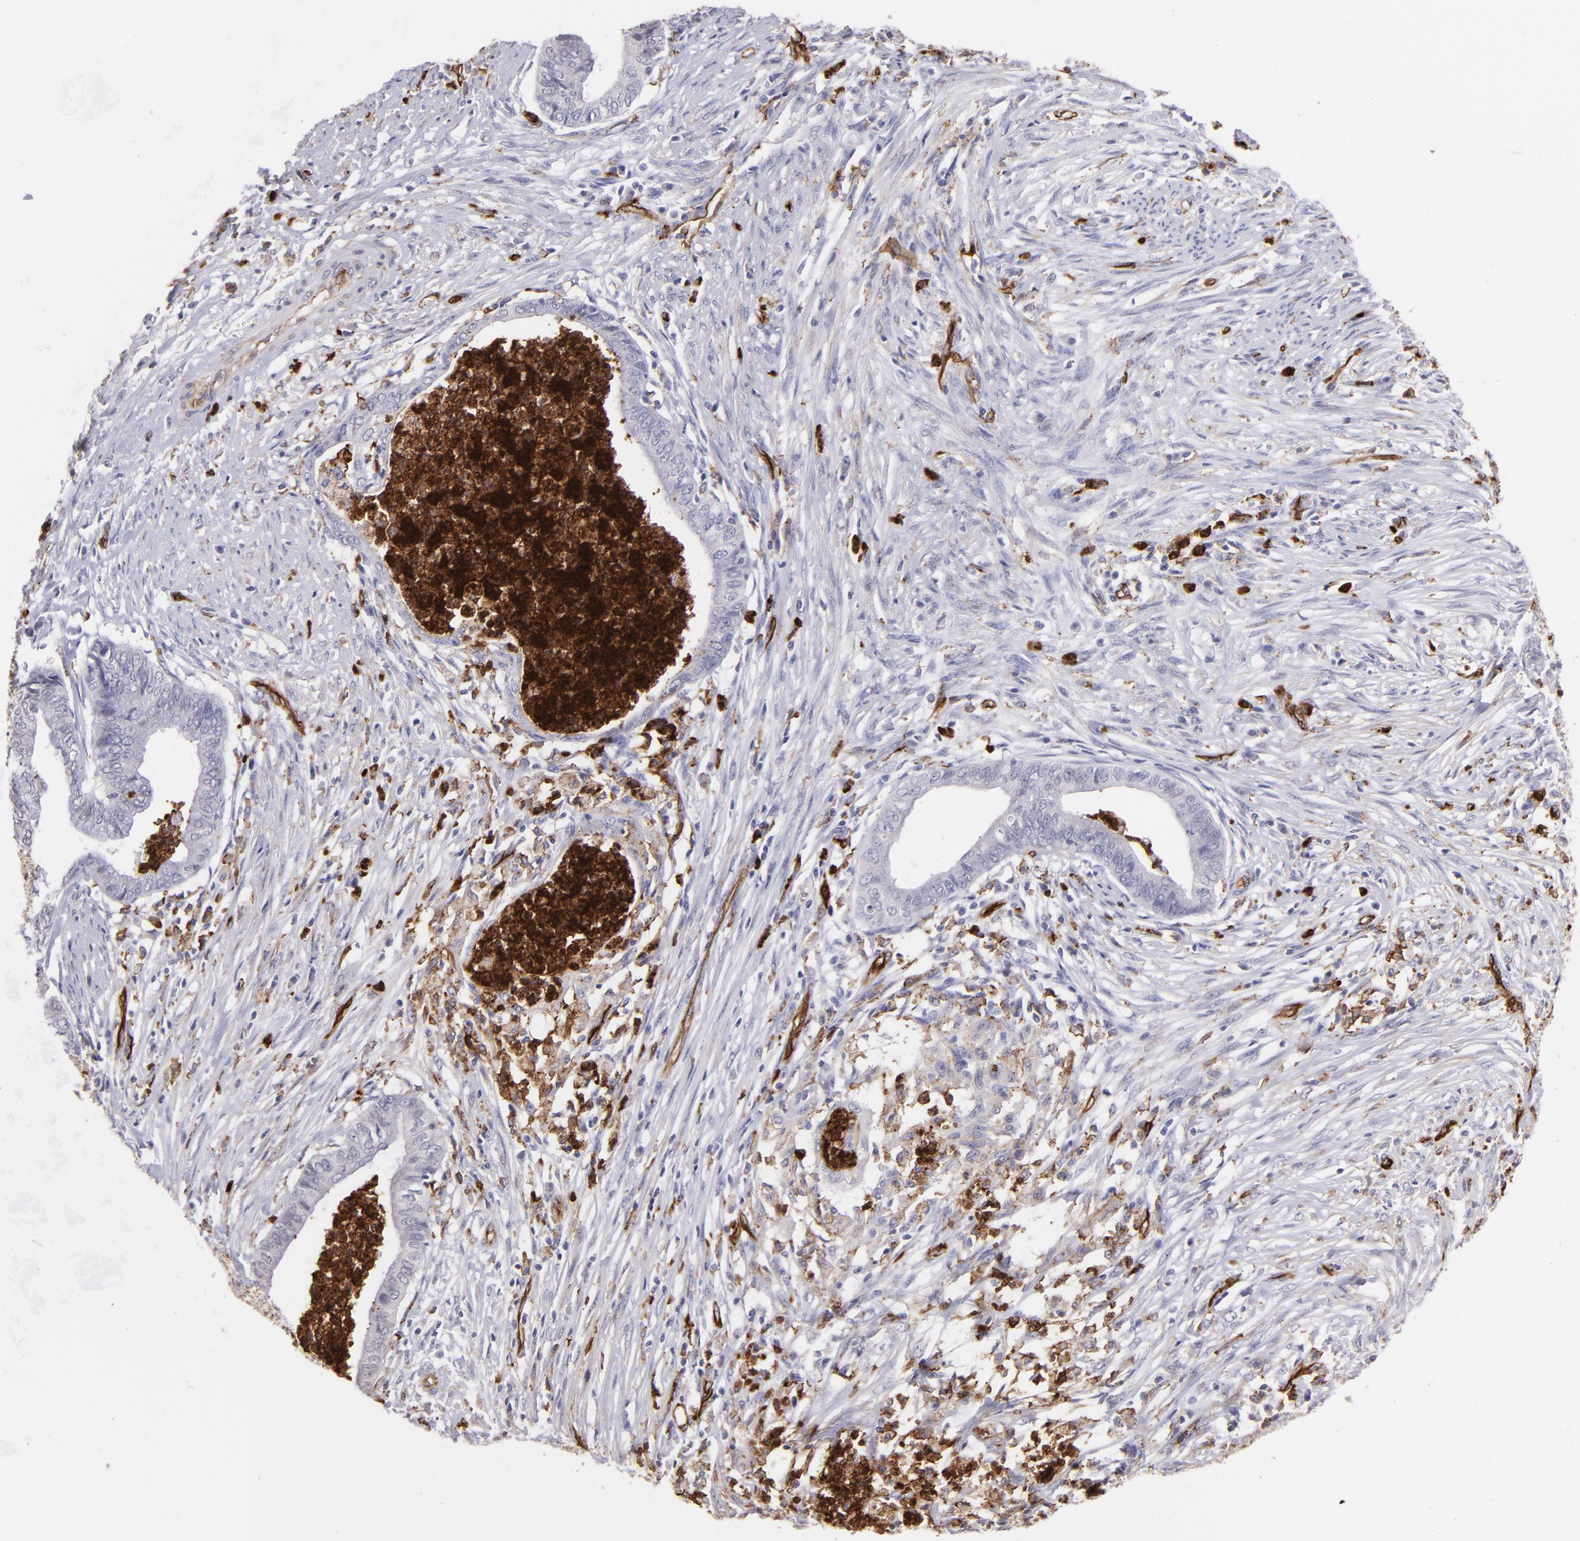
{"staining": {"intensity": "negative", "quantity": "none", "location": "none"}, "tissue": "endometrial cancer", "cell_type": "Tumor cells", "image_type": "cancer", "snomed": [{"axis": "morphology", "description": "Necrosis, NOS"}, {"axis": "morphology", "description": "Adenocarcinoma, NOS"}, {"axis": "topography", "description": "Endometrium"}], "caption": "An image of human endometrial cancer is negative for staining in tumor cells.", "gene": "DYSF", "patient": {"sex": "female", "age": 79}}